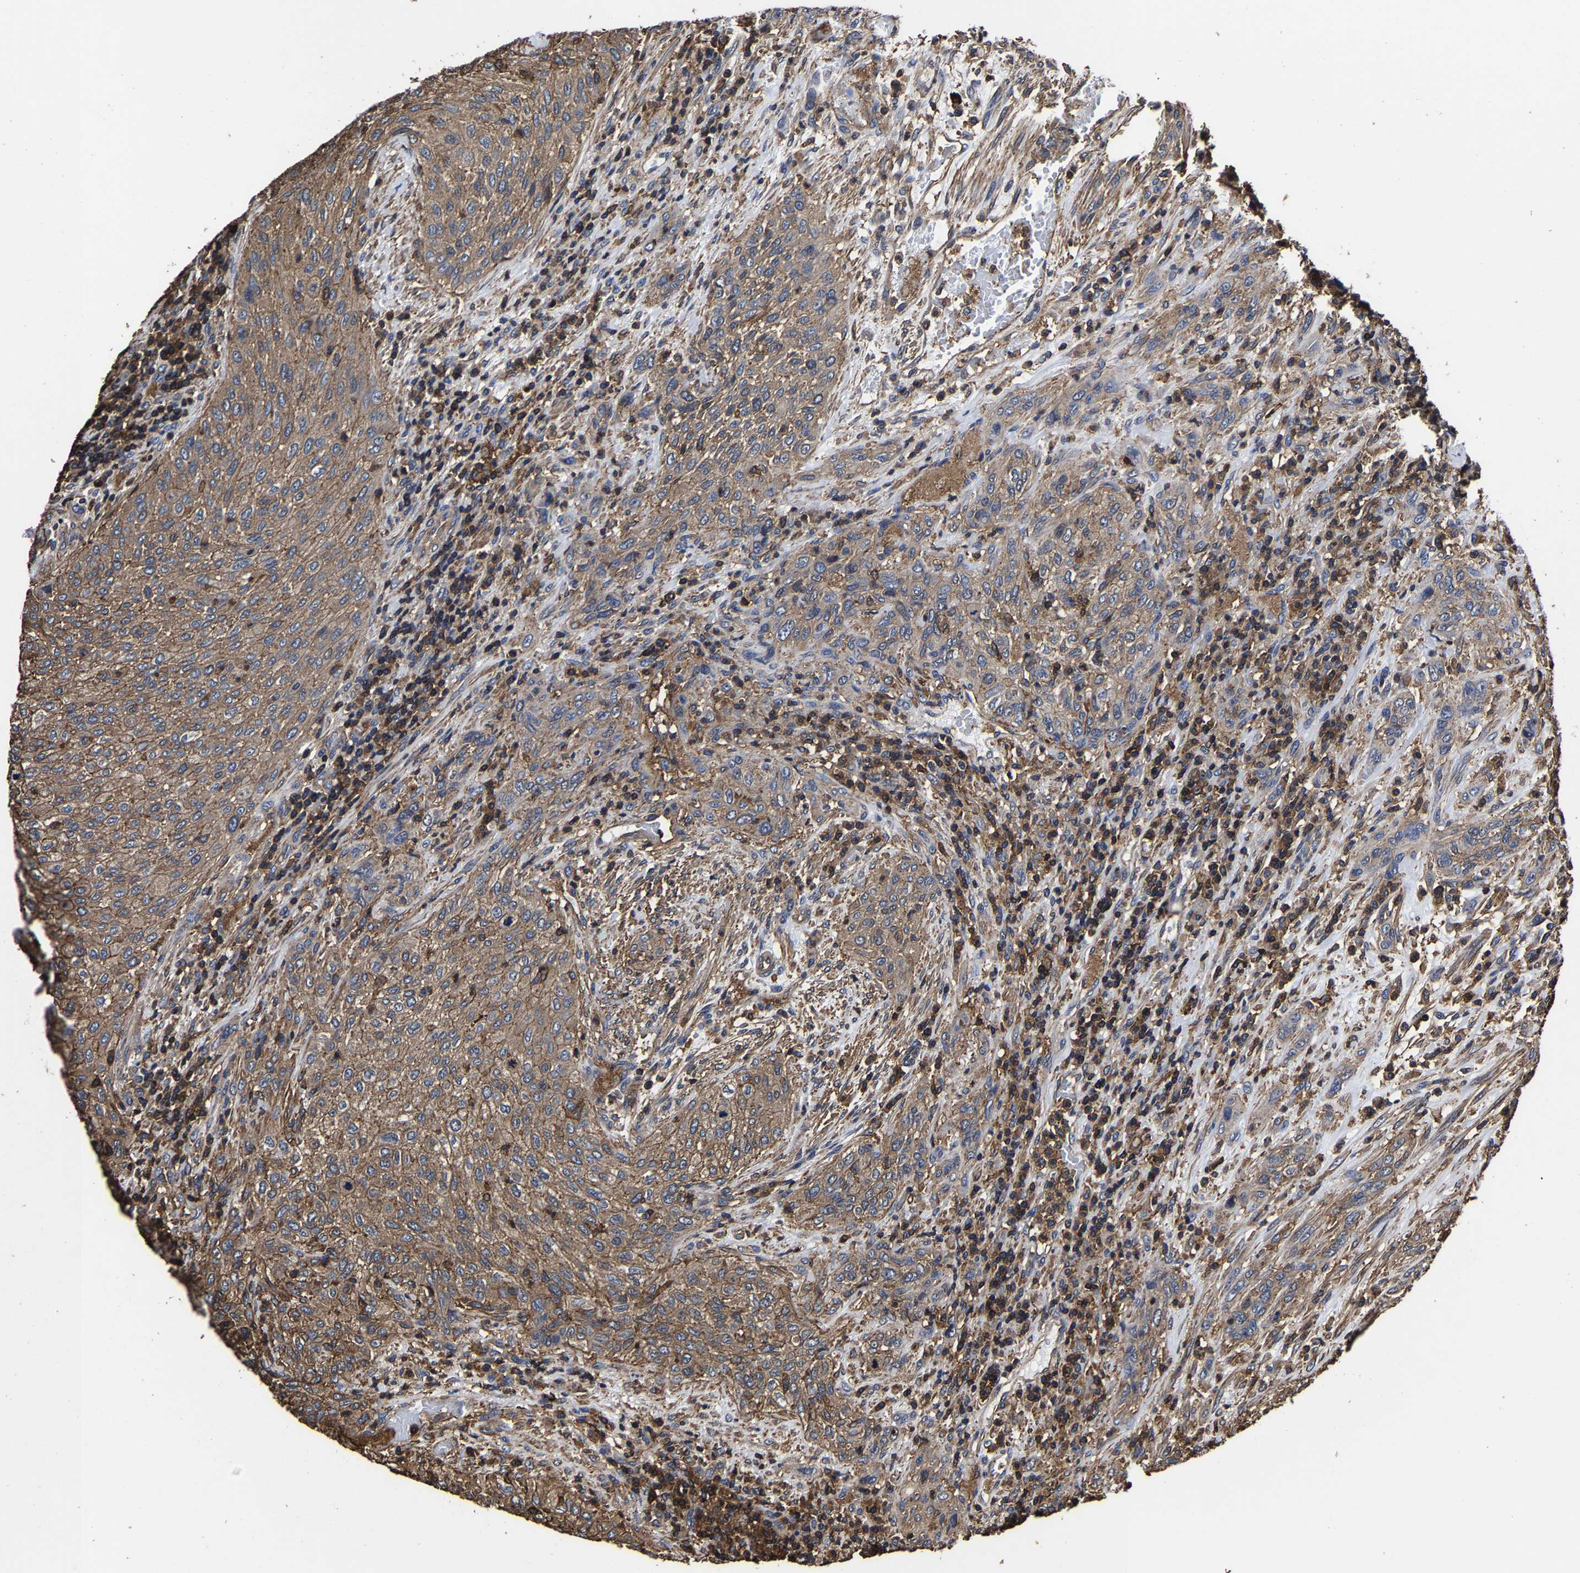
{"staining": {"intensity": "moderate", "quantity": ">75%", "location": "cytoplasmic/membranous"}, "tissue": "urothelial cancer", "cell_type": "Tumor cells", "image_type": "cancer", "snomed": [{"axis": "morphology", "description": "Urothelial carcinoma, Low grade"}, {"axis": "morphology", "description": "Urothelial carcinoma, High grade"}, {"axis": "topography", "description": "Urinary bladder"}], "caption": "Human low-grade urothelial carcinoma stained with a brown dye reveals moderate cytoplasmic/membranous positive staining in approximately >75% of tumor cells.", "gene": "SSH3", "patient": {"sex": "male", "age": 35}}